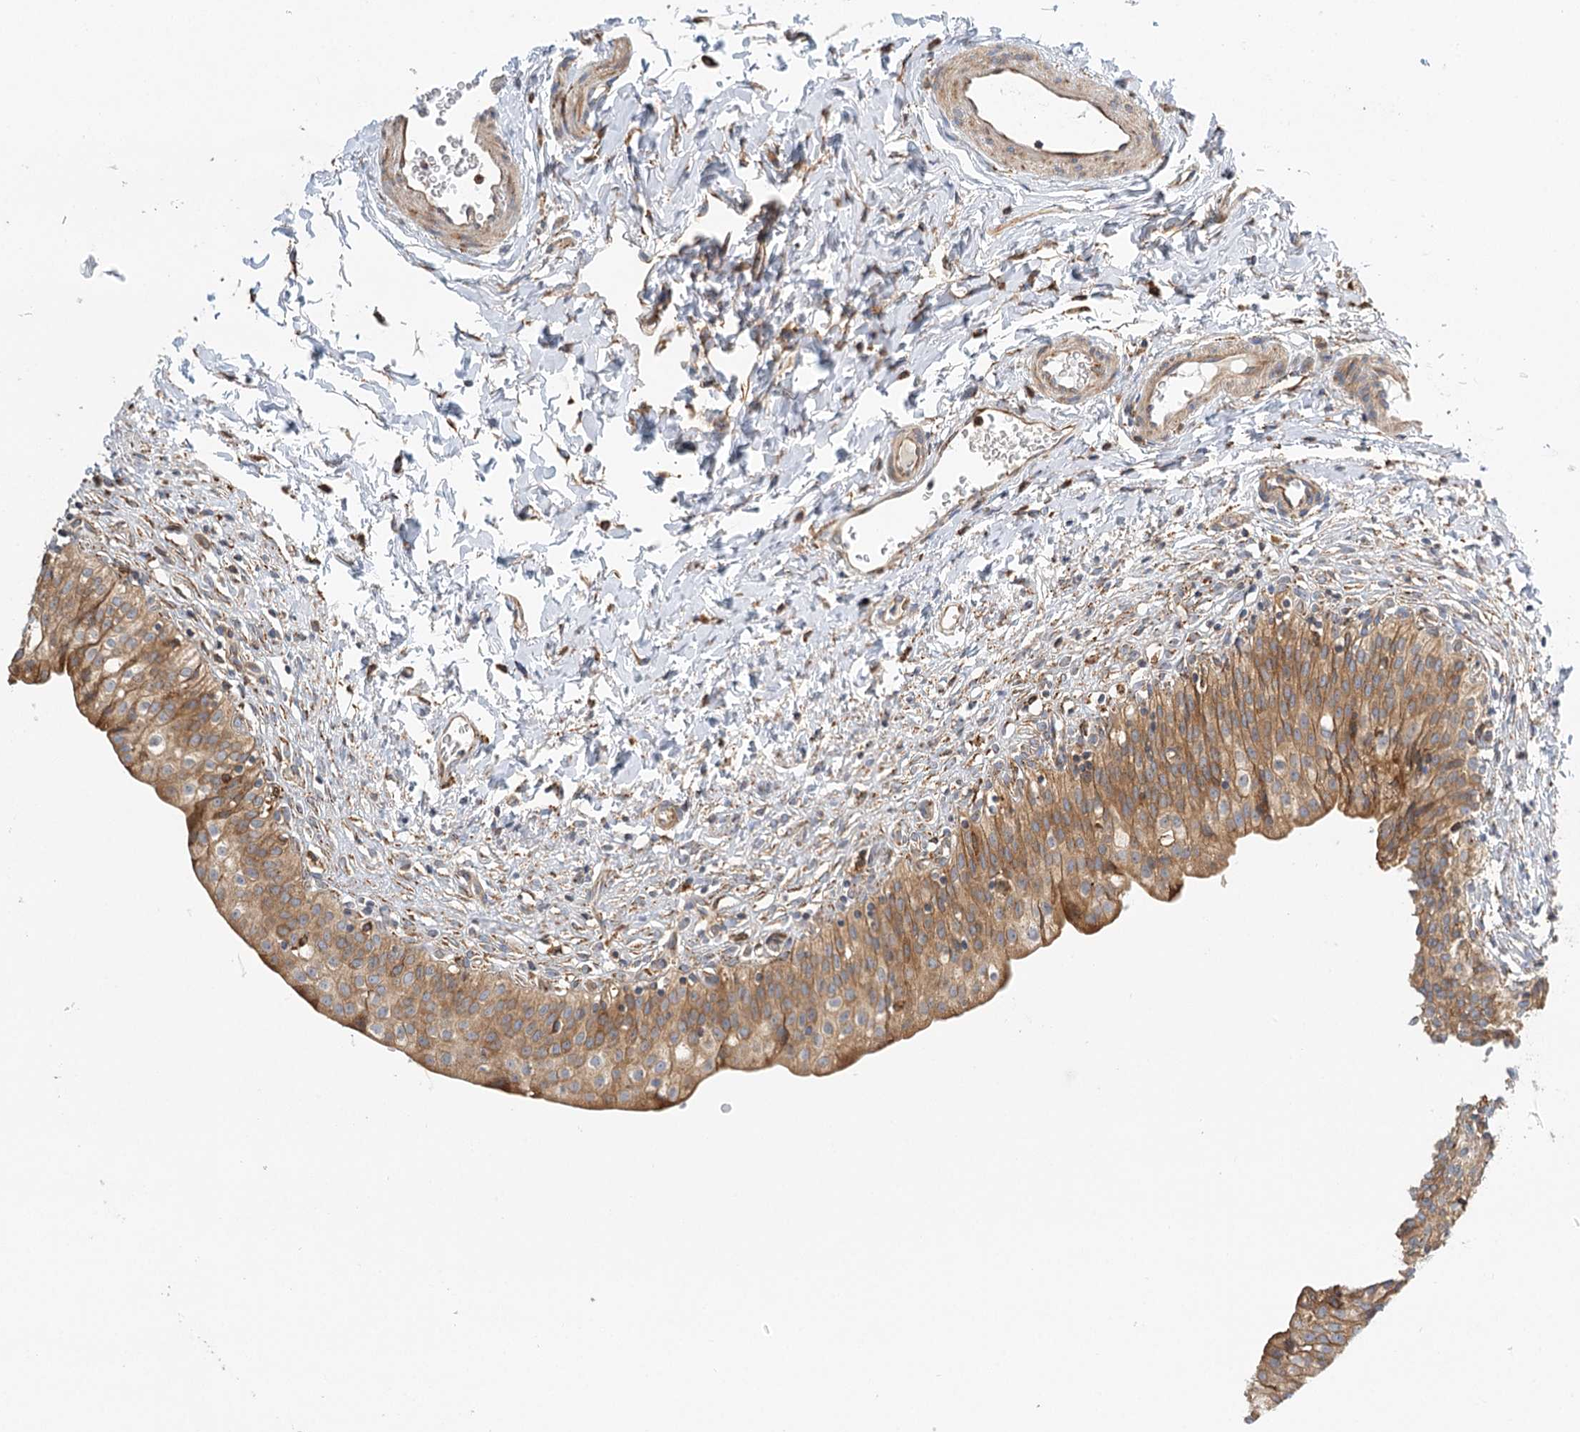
{"staining": {"intensity": "moderate", "quantity": ">75%", "location": "cytoplasmic/membranous"}, "tissue": "urinary bladder", "cell_type": "Urothelial cells", "image_type": "normal", "snomed": [{"axis": "morphology", "description": "Normal tissue, NOS"}, {"axis": "topography", "description": "Urinary bladder"}], "caption": "Urinary bladder stained with immunohistochemistry (IHC) reveals moderate cytoplasmic/membranous expression in approximately >75% of urothelial cells.", "gene": "TAS1R1", "patient": {"sex": "male", "age": 55}}